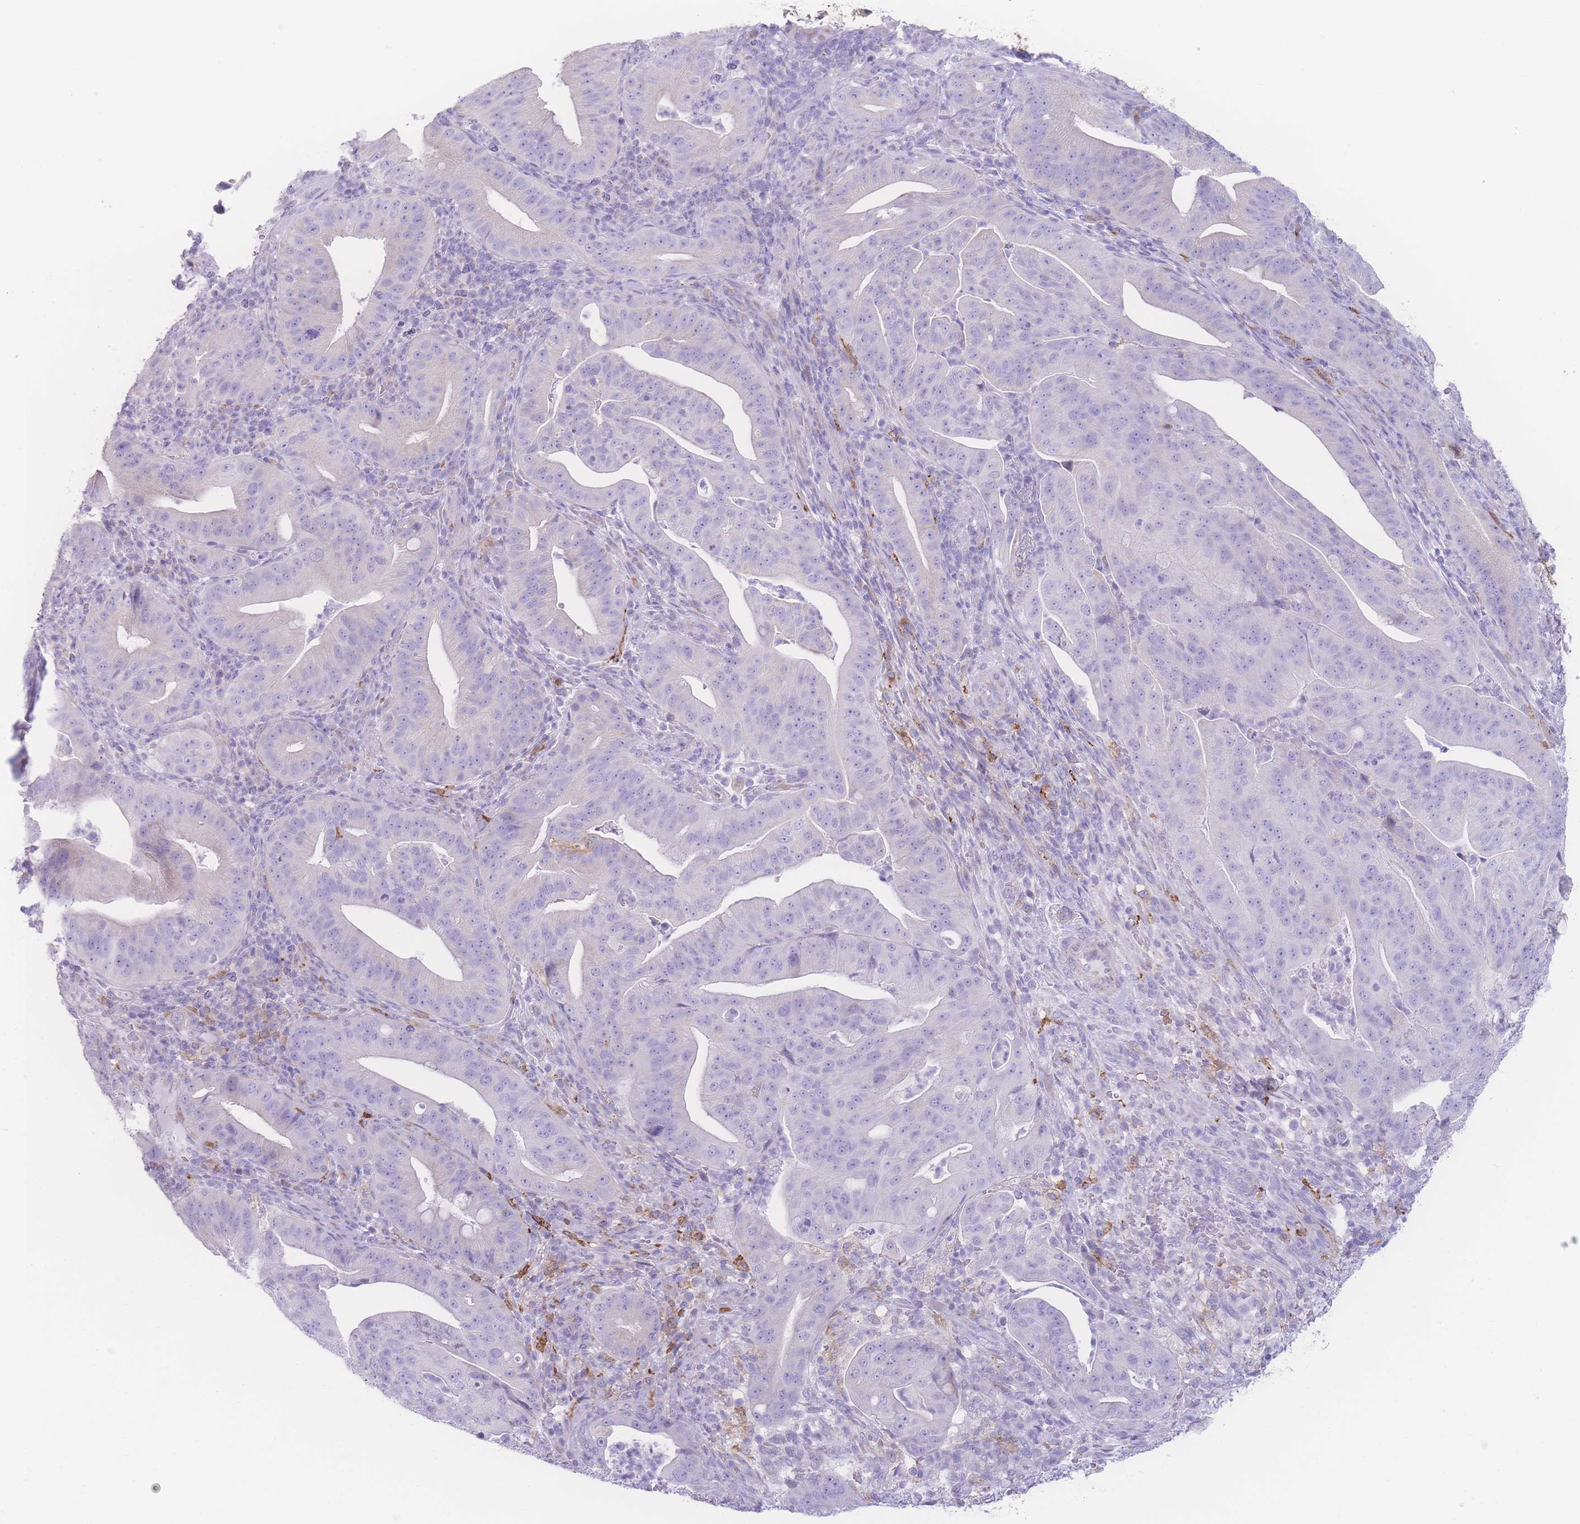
{"staining": {"intensity": "negative", "quantity": "none", "location": "none"}, "tissue": "pancreatic cancer", "cell_type": "Tumor cells", "image_type": "cancer", "snomed": [{"axis": "morphology", "description": "Adenocarcinoma, NOS"}, {"axis": "topography", "description": "Pancreas"}], "caption": "A histopathology image of human pancreatic cancer (adenocarcinoma) is negative for staining in tumor cells. (Immunohistochemistry, brightfield microscopy, high magnification).", "gene": "NBEAL1", "patient": {"sex": "male", "age": 71}}